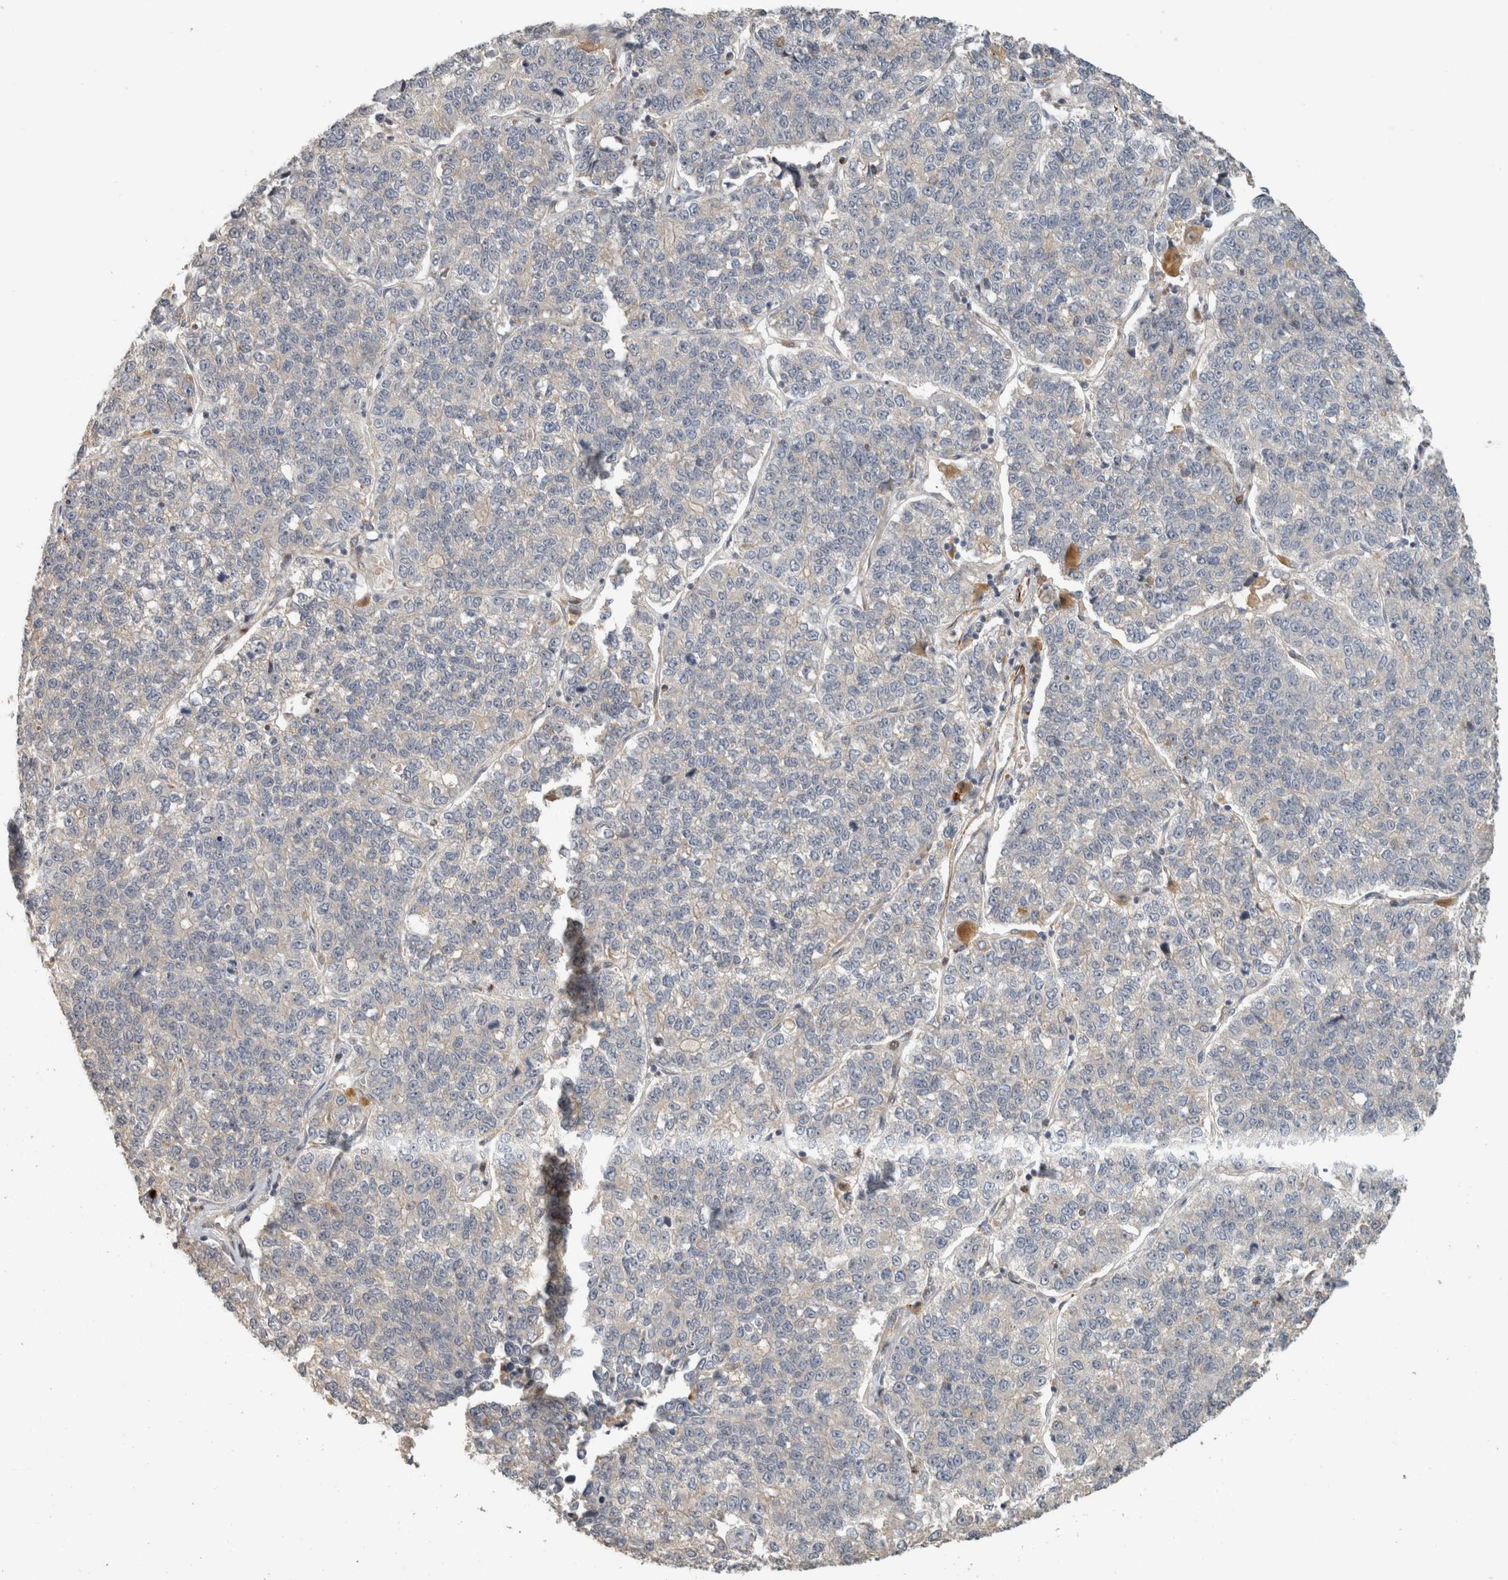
{"staining": {"intensity": "negative", "quantity": "none", "location": "none"}, "tissue": "lung cancer", "cell_type": "Tumor cells", "image_type": "cancer", "snomed": [{"axis": "morphology", "description": "Adenocarcinoma, NOS"}, {"axis": "topography", "description": "Lung"}], "caption": "The immunohistochemistry (IHC) micrograph has no significant expression in tumor cells of lung cancer tissue.", "gene": "SIPA1L2", "patient": {"sex": "male", "age": 49}}